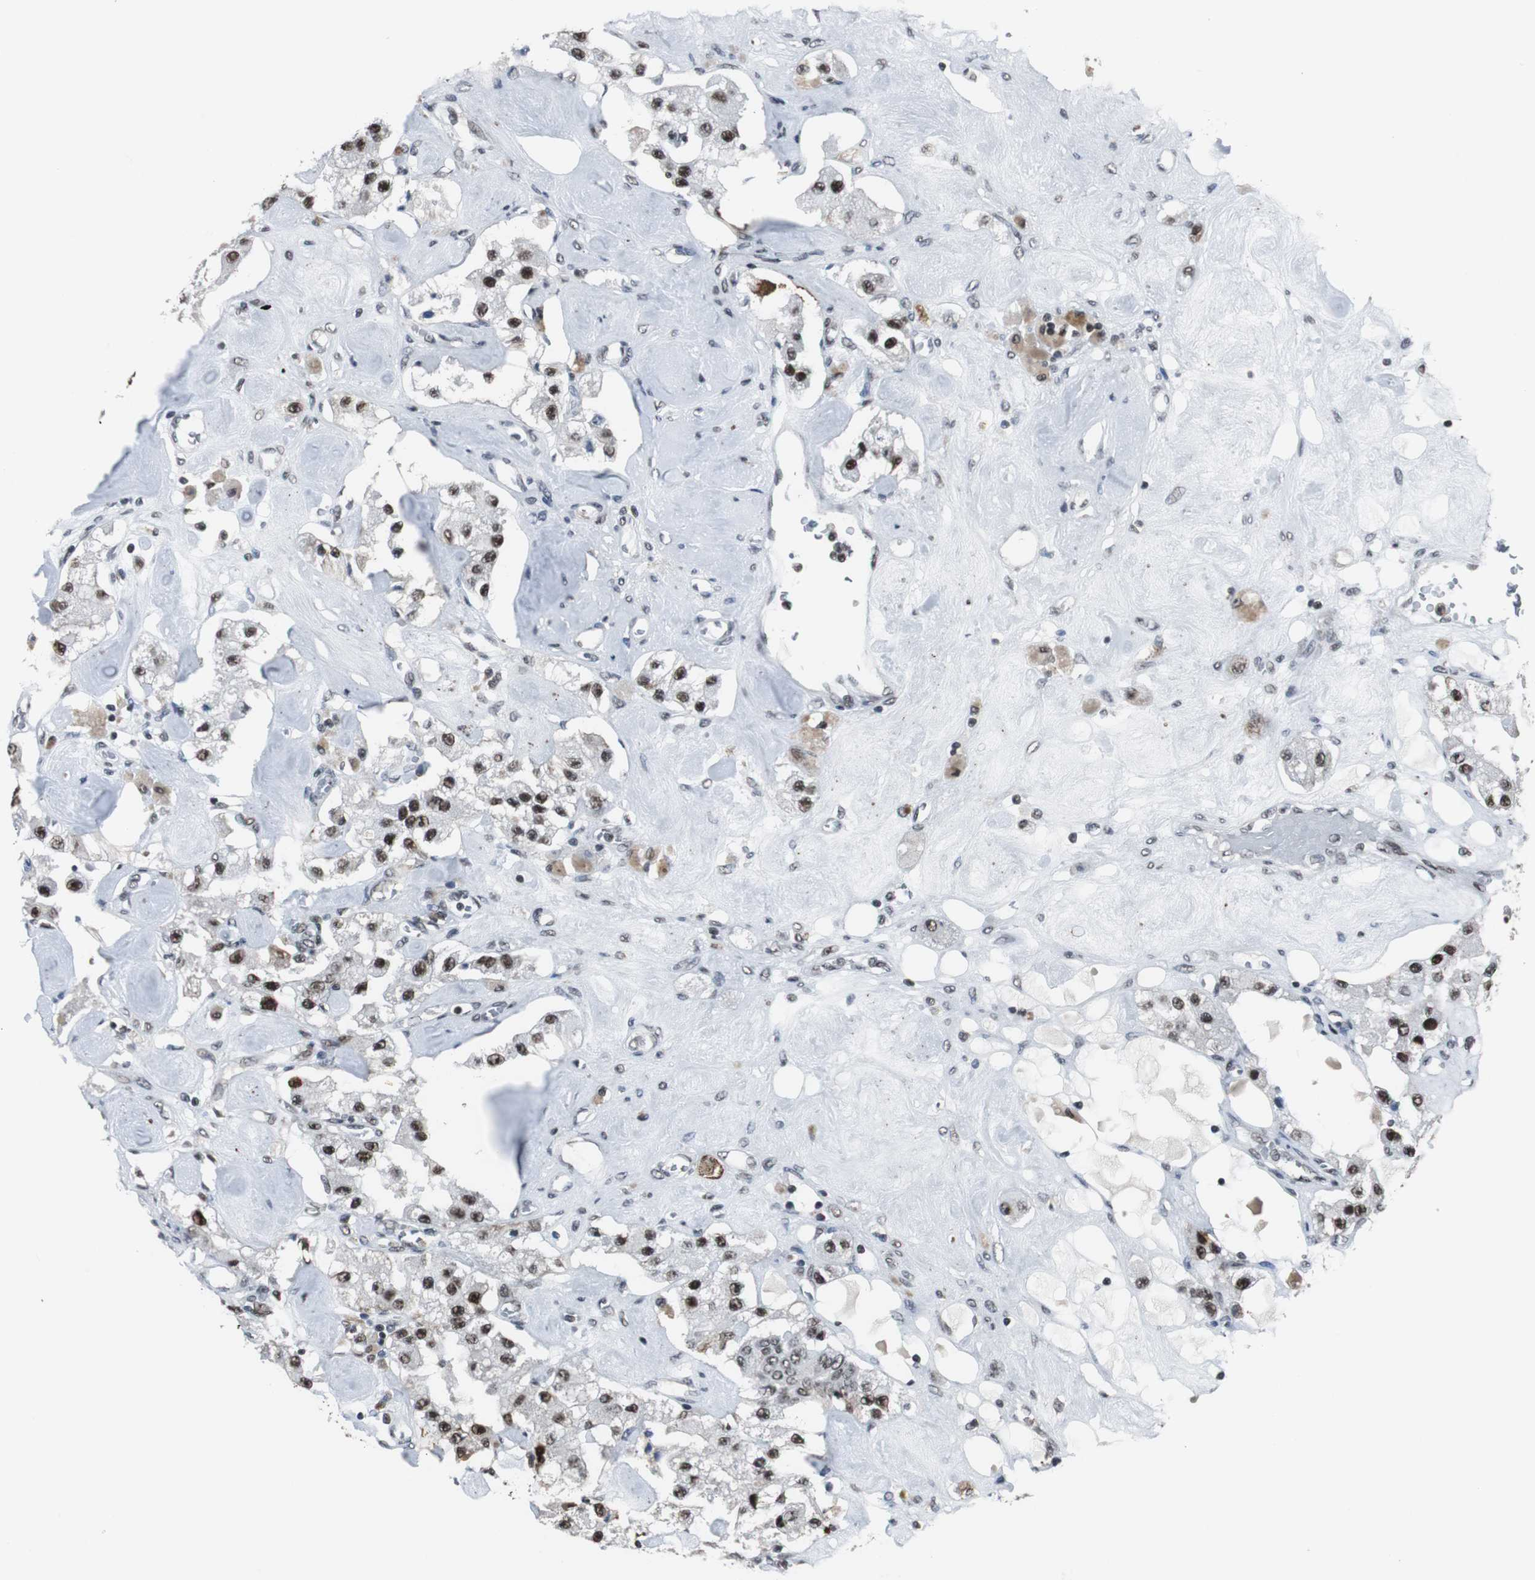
{"staining": {"intensity": "strong", "quantity": ">75%", "location": "nuclear"}, "tissue": "carcinoid", "cell_type": "Tumor cells", "image_type": "cancer", "snomed": [{"axis": "morphology", "description": "Carcinoid, malignant, NOS"}, {"axis": "topography", "description": "Pancreas"}], "caption": "Strong nuclear expression for a protein is present in about >75% of tumor cells of carcinoid (malignant) using IHC.", "gene": "CDK9", "patient": {"sex": "male", "age": 41}}